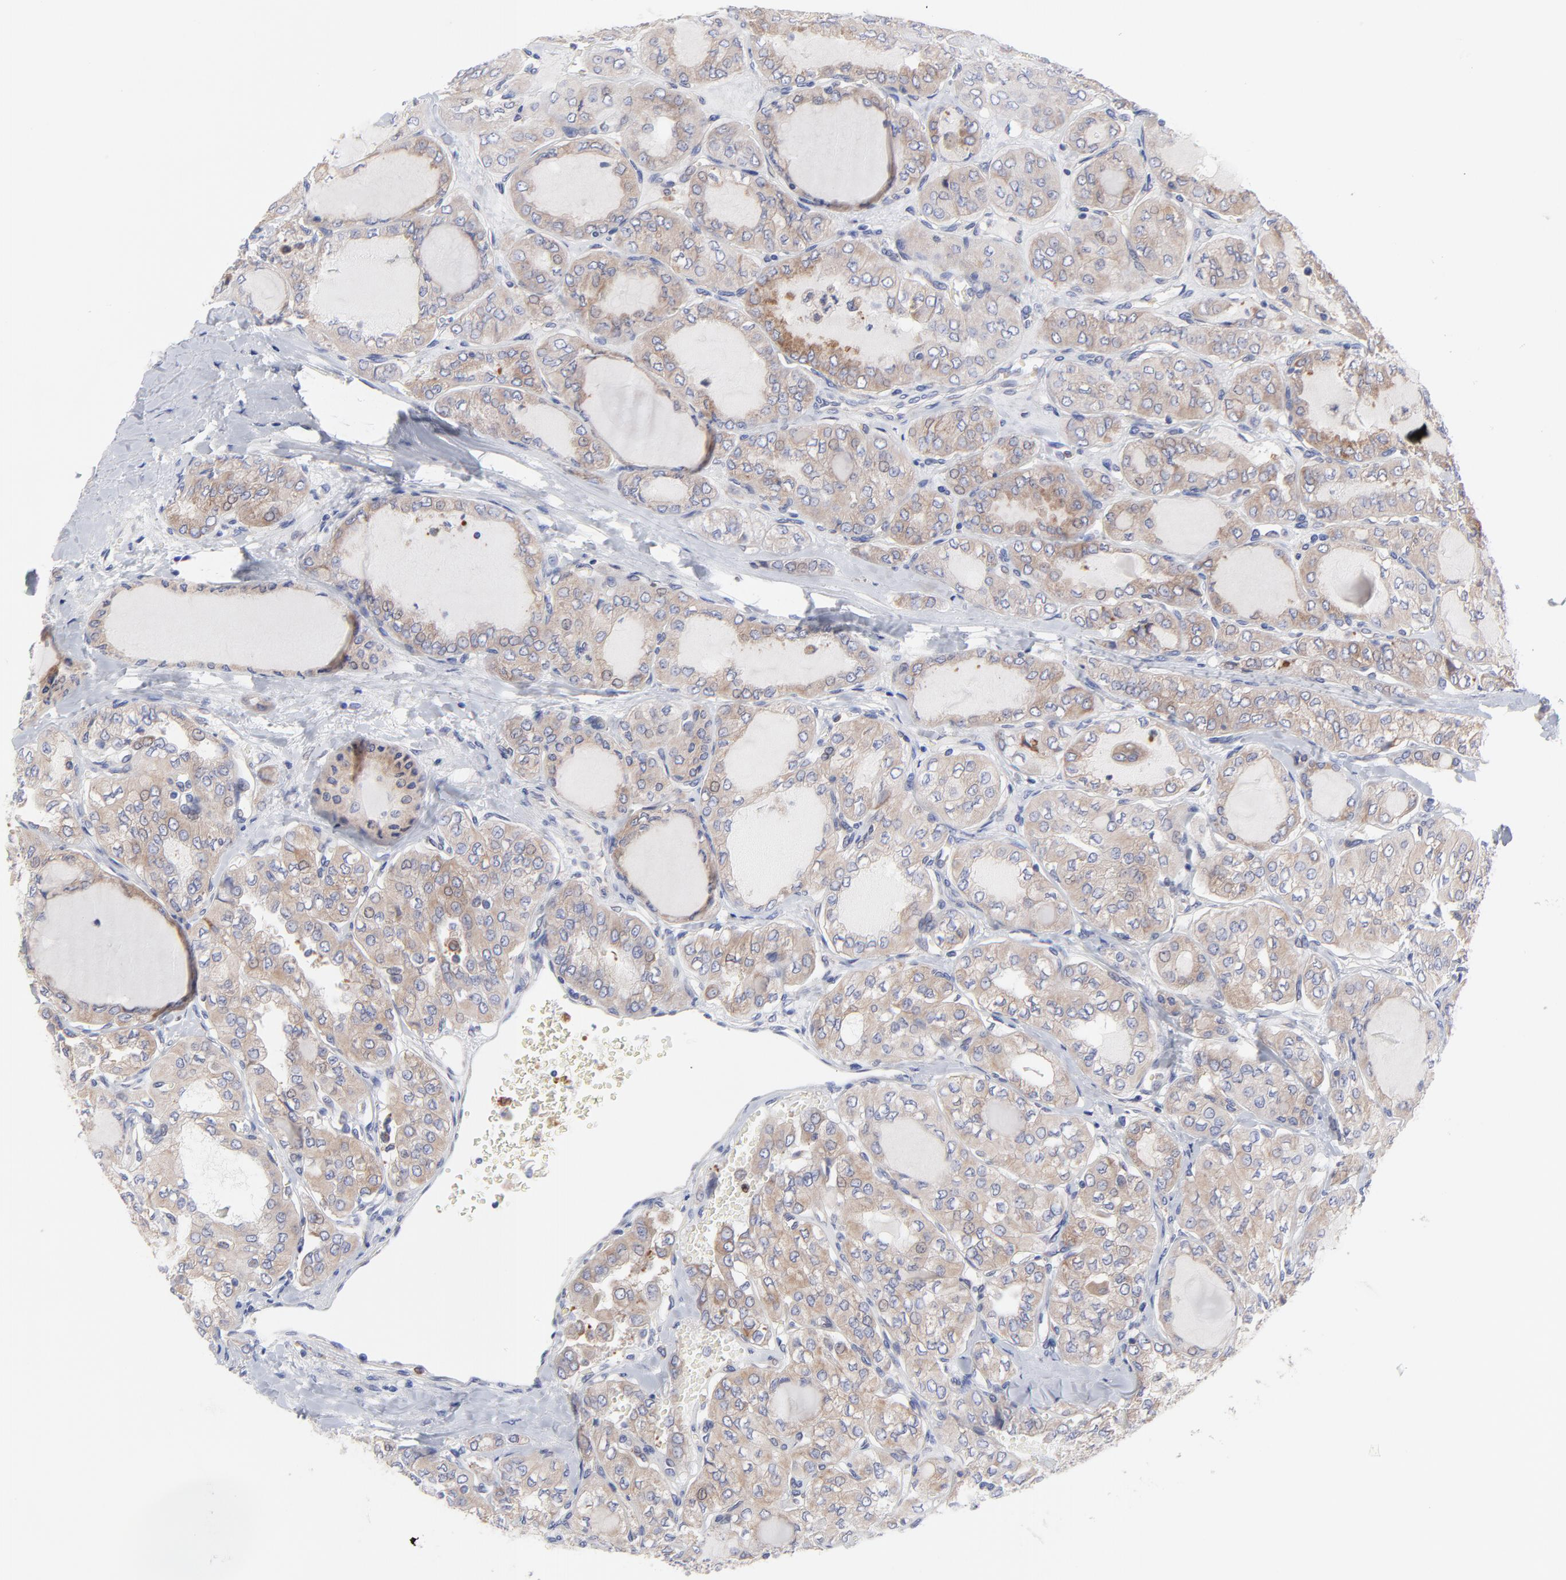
{"staining": {"intensity": "moderate", "quantity": ">75%", "location": "cytoplasmic/membranous"}, "tissue": "thyroid cancer", "cell_type": "Tumor cells", "image_type": "cancer", "snomed": [{"axis": "morphology", "description": "Papillary adenocarcinoma, NOS"}, {"axis": "topography", "description": "Thyroid gland"}], "caption": "This photomicrograph reveals immunohistochemistry (IHC) staining of human thyroid cancer, with medium moderate cytoplasmic/membranous staining in approximately >75% of tumor cells.", "gene": "MOSPD2", "patient": {"sex": "male", "age": 20}}